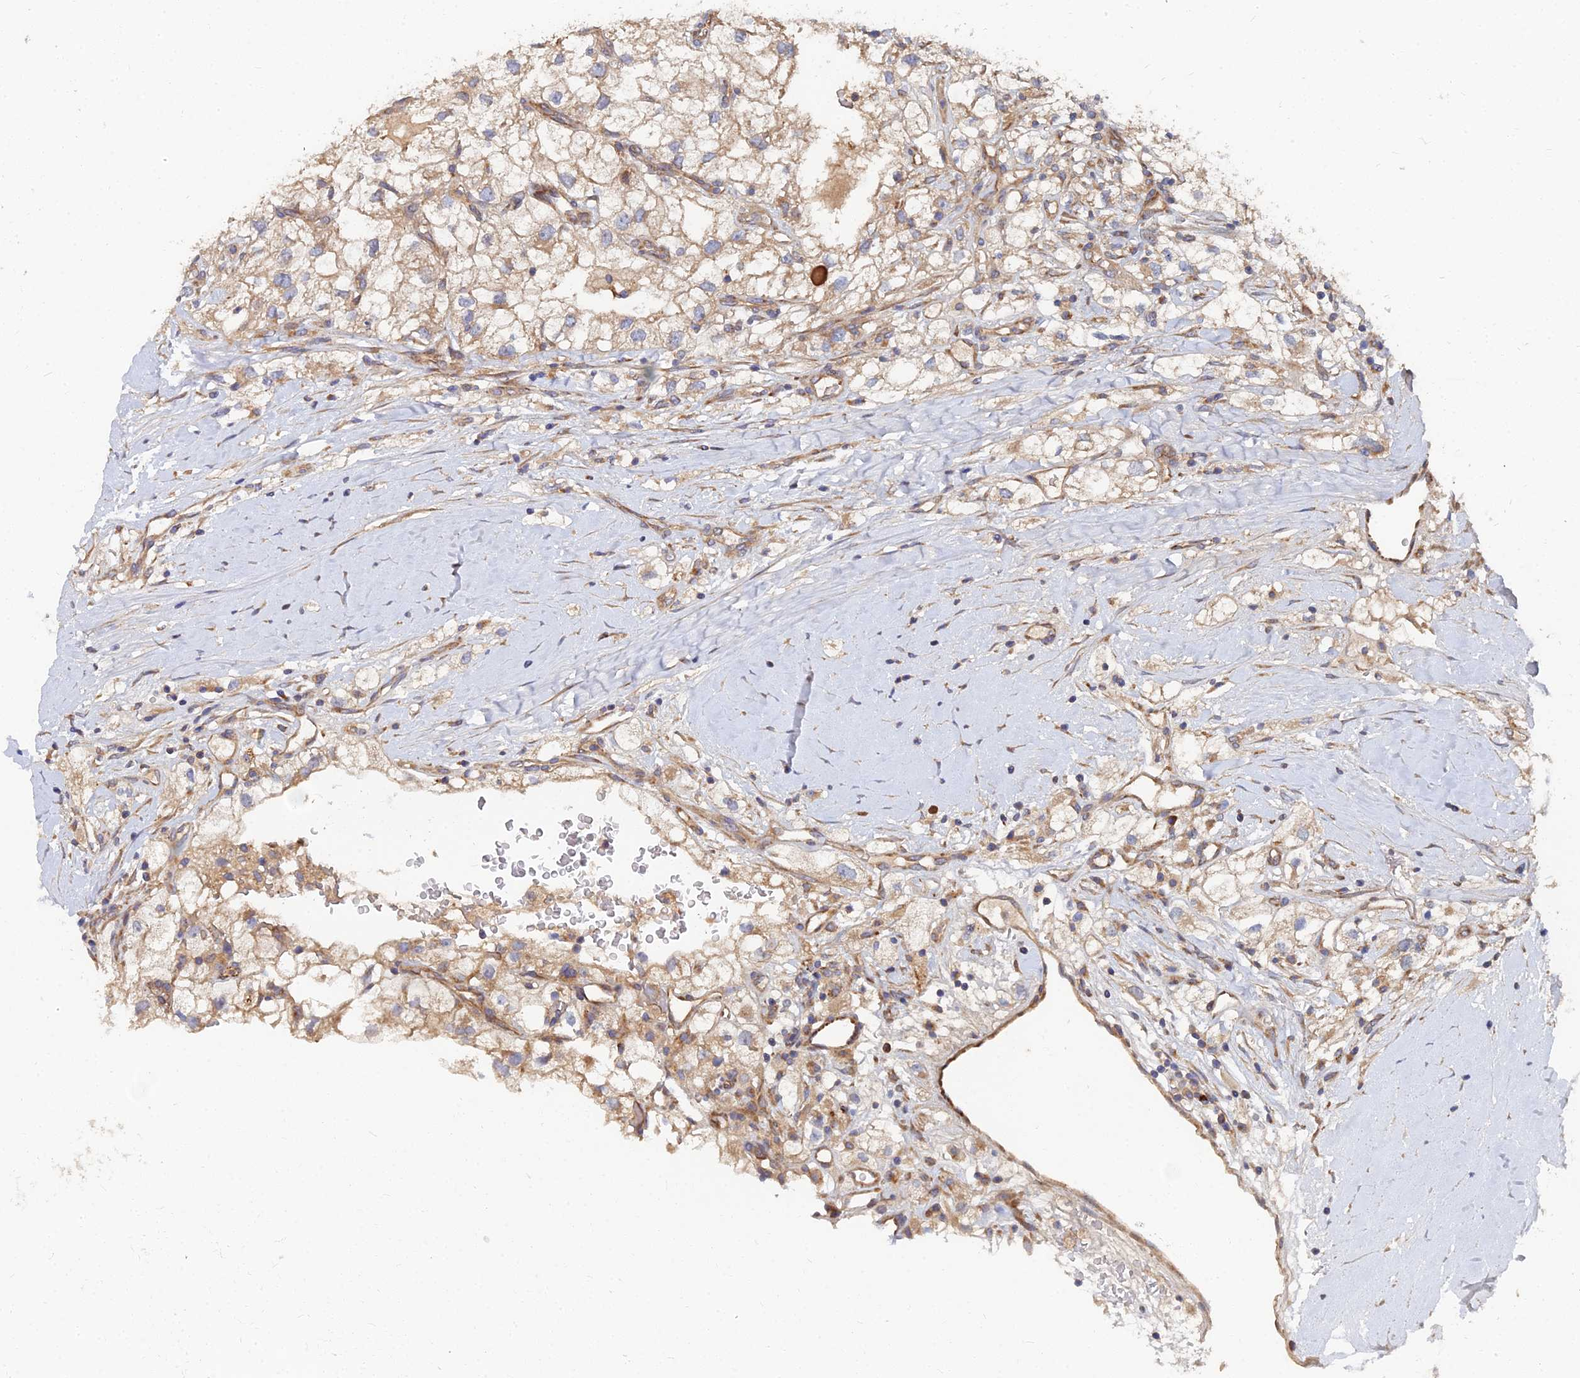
{"staining": {"intensity": "moderate", "quantity": ">75%", "location": "cytoplasmic/membranous"}, "tissue": "renal cancer", "cell_type": "Tumor cells", "image_type": "cancer", "snomed": [{"axis": "morphology", "description": "Adenocarcinoma, NOS"}, {"axis": "topography", "description": "Kidney"}], "caption": "Protein expression analysis of adenocarcinoma (renal) exhibits moderate cytoplasmic/membranous expression in approximately >75% of tumor cells. (DAB (3,3'-diaminobenzidine) IHC, brown staining for protein, blue staining for nuclei).", "gene": "CCZ1", "patient": {"sex": "male", "age": 59}}